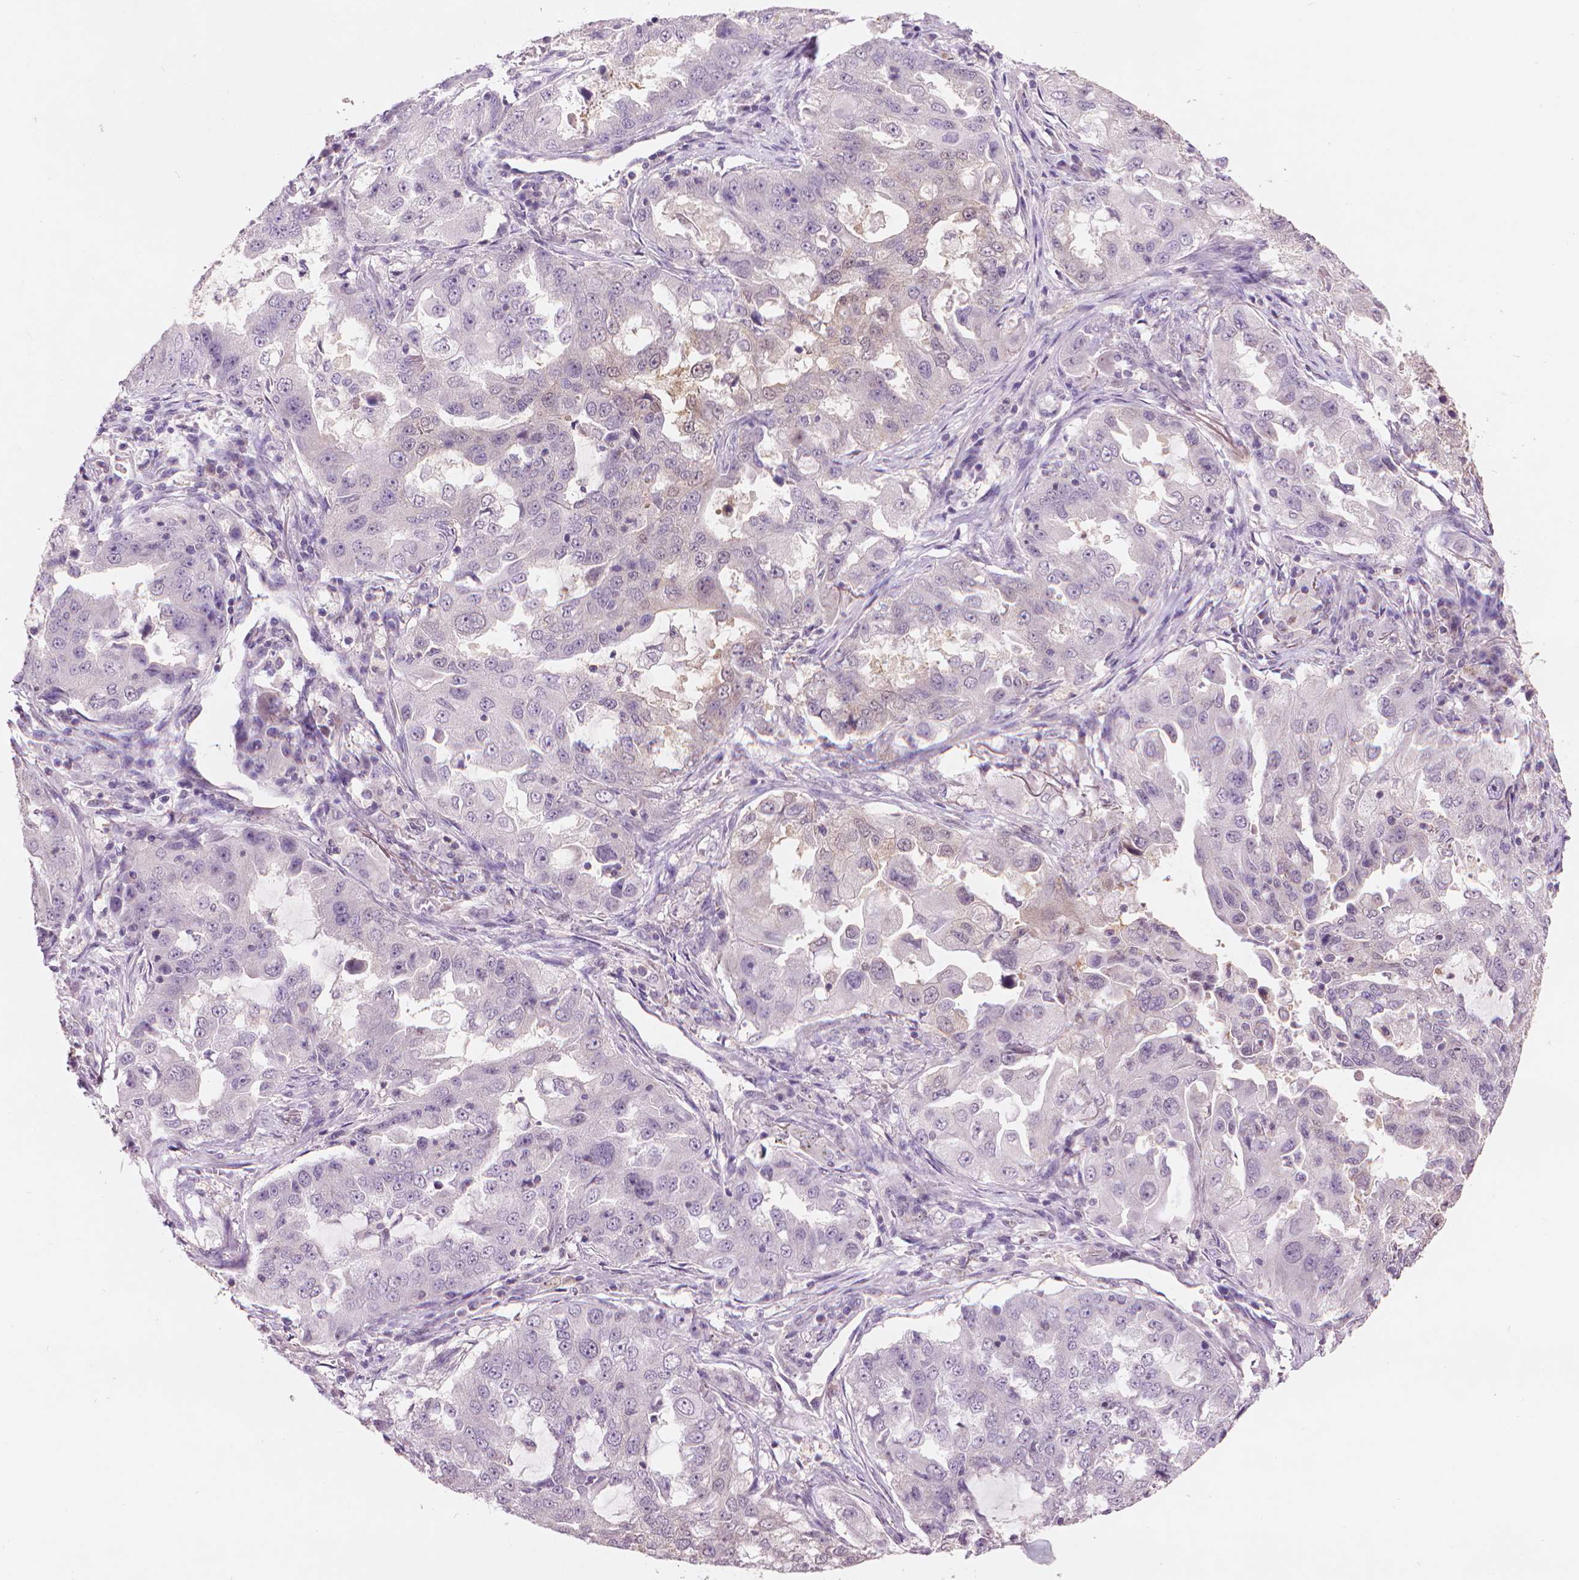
{"staining": {"intensity": "negative", "quantity": "none", "location": "none"}, "tissue": "lung cancer", "cell_type": "Tumor cells", "image_type": "cancer", "snomed": [{"axis": "morphology", "description": "Adenocarcinoma, NOS"}, {"axis": "topography", "description": "Lung"}], "caption": "Lung cancer was stained to show a protein in brown. There is no significant expression in tumor cells.", "gene": "ENO2", "patient": {"sex": "female", "age": 61}}